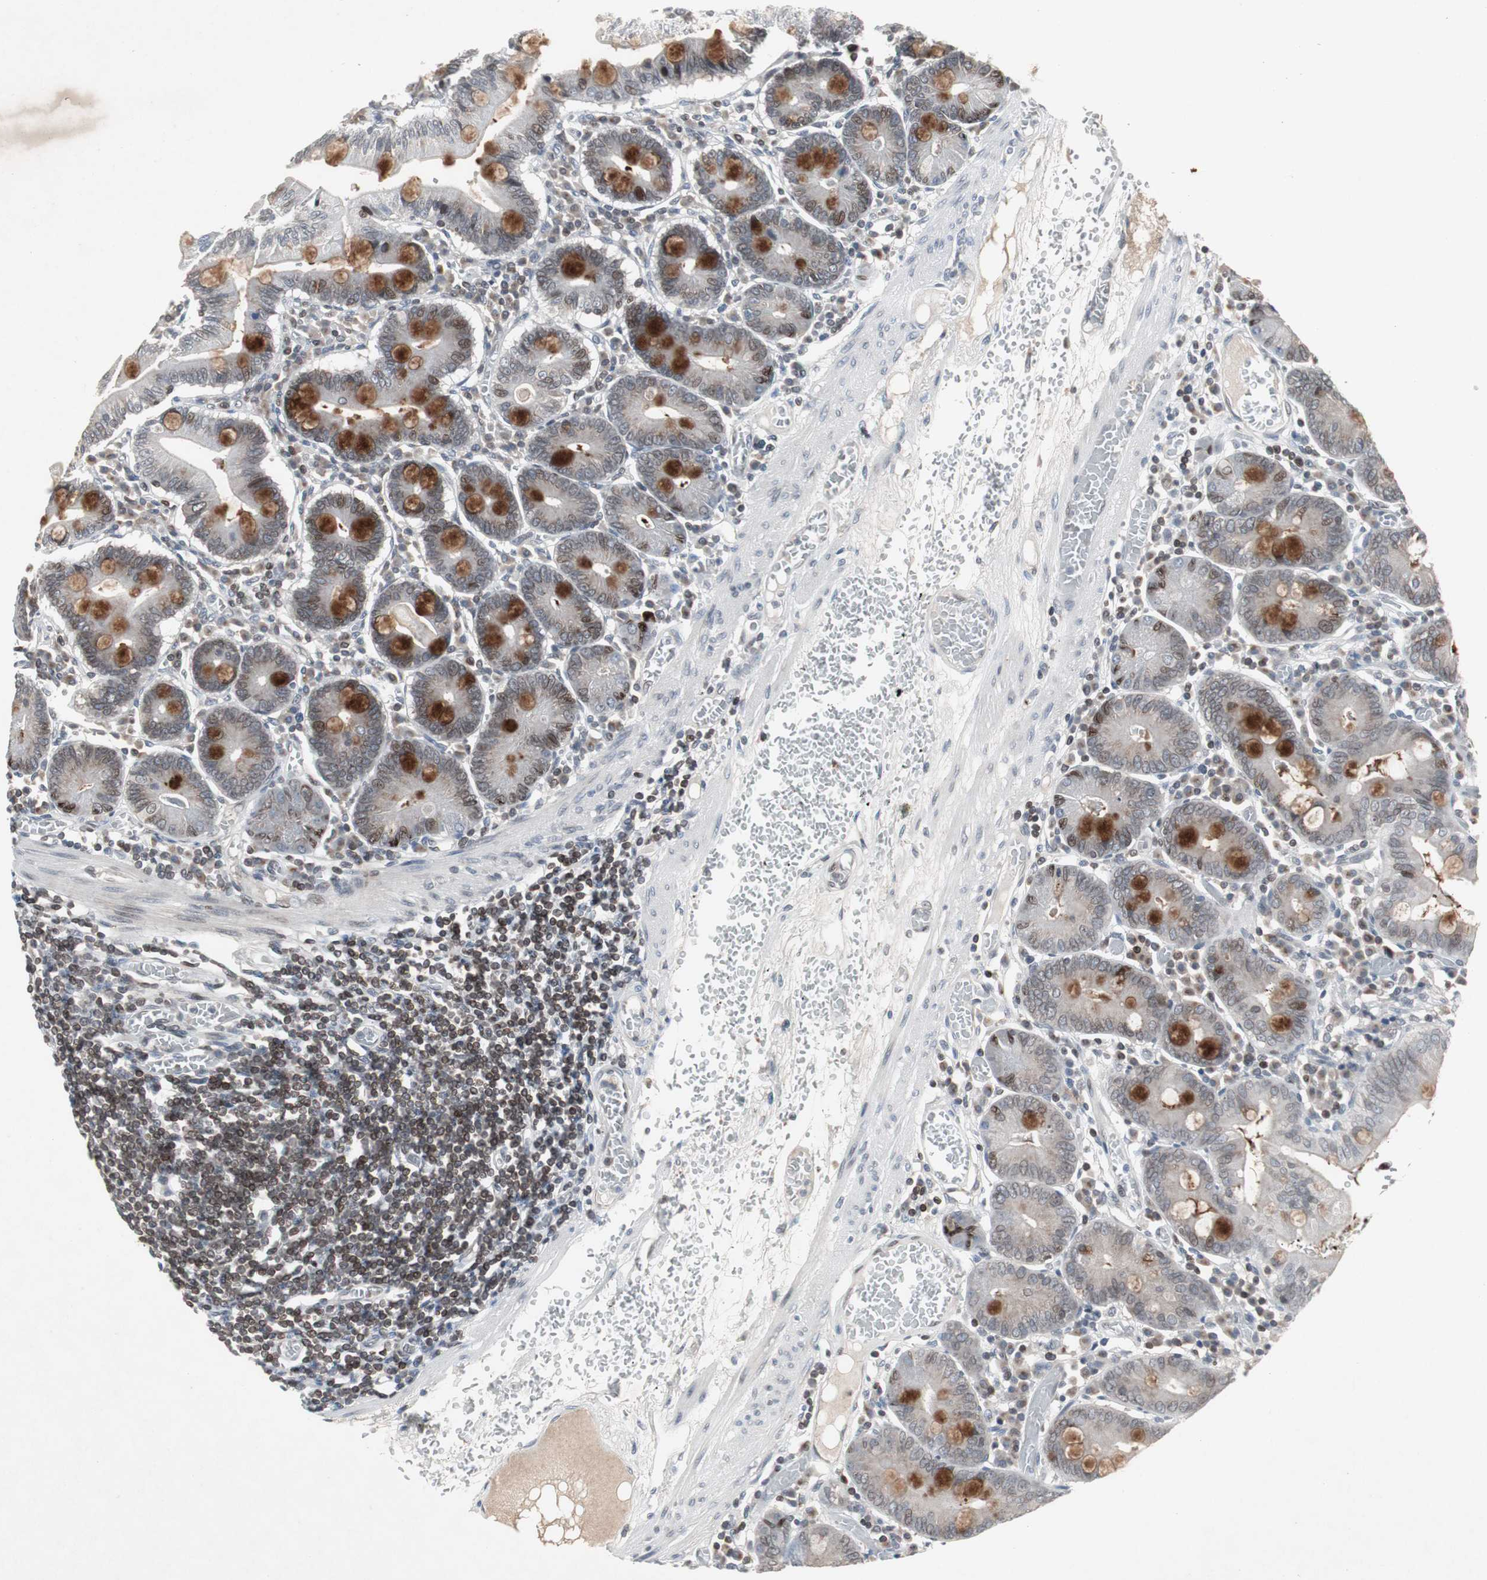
{"staining": {"intensity": "moderate", "quantity": "25%-75%", "location": "cytoplasmic/membranous"}, "tissue": "small intestine", "cell_type": "Glandular cells", "image_type": "normal", "snomed": [{"axis": "morphology", "description": "Normal tissue, NOS"}, {"axis": "topography", "description": "Small intestine"}], "caption": "Immunohistochemical staining of normal small intestine displays moderate cytoplasmic/membranous protein expression in approximately 25%-75% of glandular cells. (Brightfield microscopy of DAB IHC at high magnification).", "gene": "ZNF396", "patient": {"sex": "male", "age": 71}}